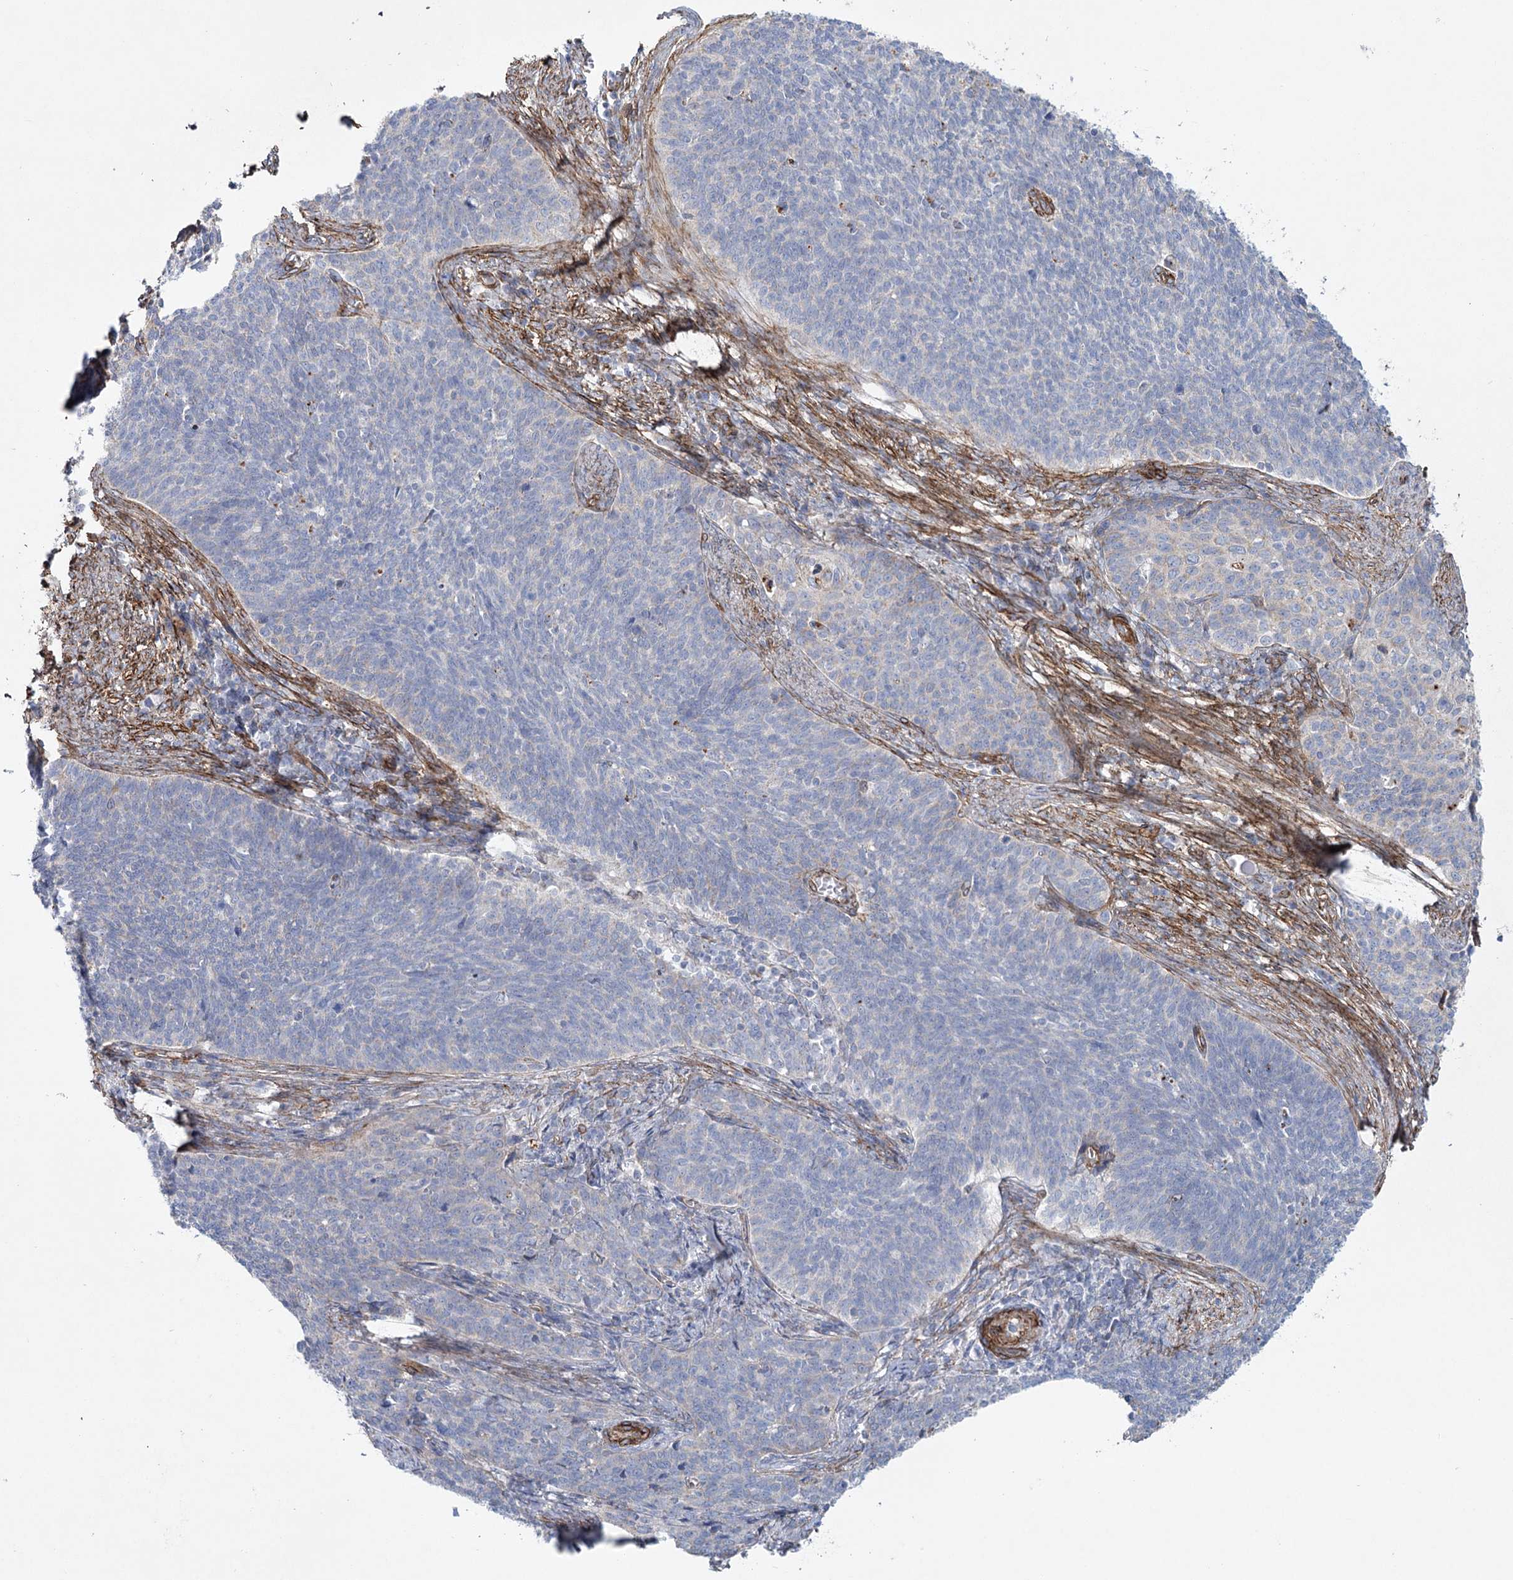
{"staining": {"intensity": "weak", "quantity": "<25%", "location": "cytoplasmic/membranous"}, "tissue": "cervical cancer", "cell_type": "Tumor cells", "image_type": "cancer", "snomed": [{"axis": "morphology", "description": "Squamous cell carcinoma, NOS"}, {"axis": "topography", "description": "Cervix"}], "caption": "This is a micrograph of immunohistochemistry (IHC) staining of cervical squamous cell carcinoma, which shows no staining in tumor cells. (Immunohistochemistry, brightfield microscopy, high magnification).", "gene": "TMEM164", "patient": {"sex": "female", "age": 39}}